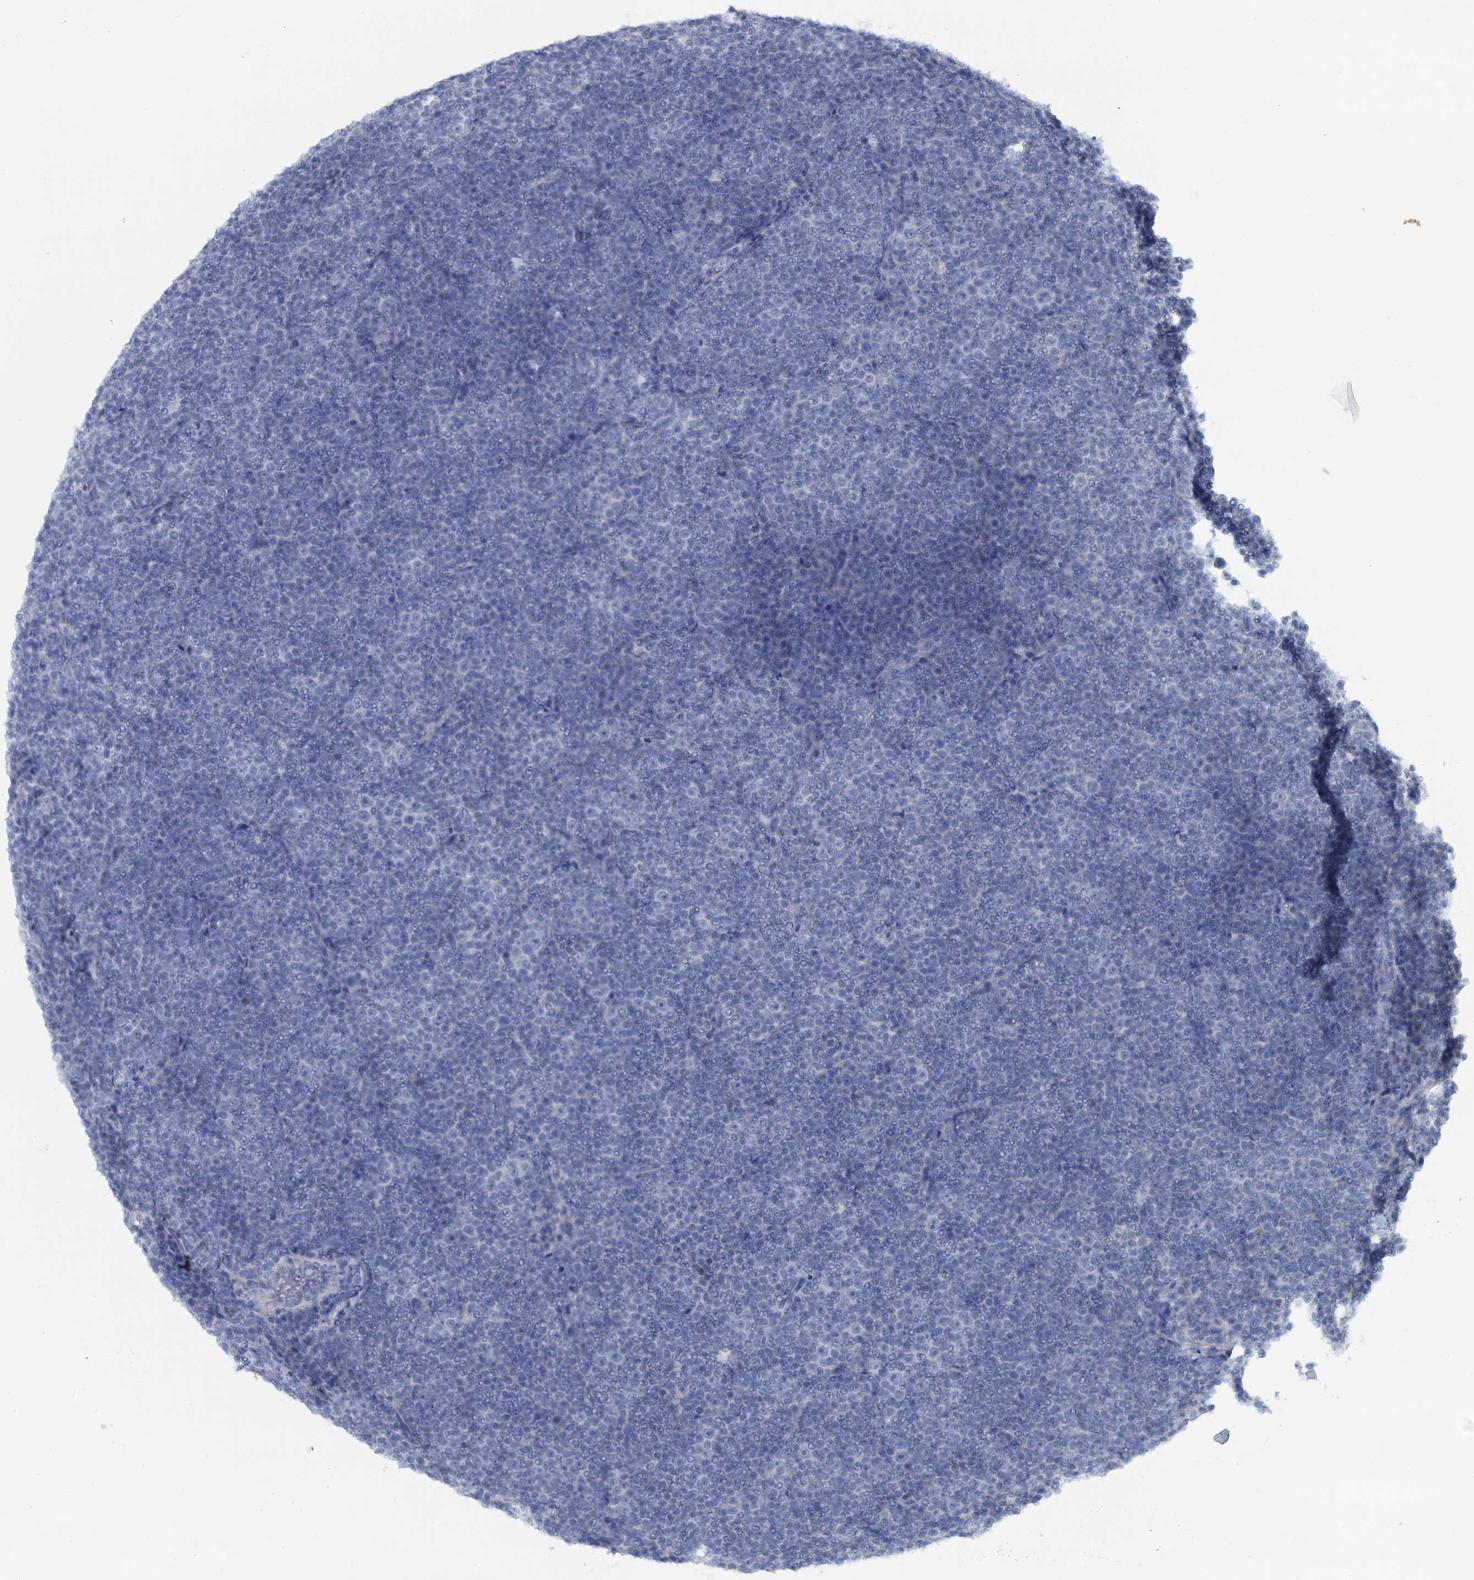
{"staining": {"intensity": "negative", "quantity": "none", "location": "none"}, "tissue": "lymphoma", "cell_type": "Tumor cells", "image_type": "cancer", "snomed": [{"axis": "morphology", "description": "Malignant lymphoma, non-Hodgkin's type, Low grade"}, {"axis": "topography", "description": "Lymph node"}], "caption": "High magnification brightfield microscopy of low-grade malignant lymphoma, non-Hodgkin's type stained with DAB (brown) and counterstained with hematoxylin (blue): tumor cells show no significant expression.", "gene": "SLC1A3", "patient": {"sex": "female", "age": 67}}